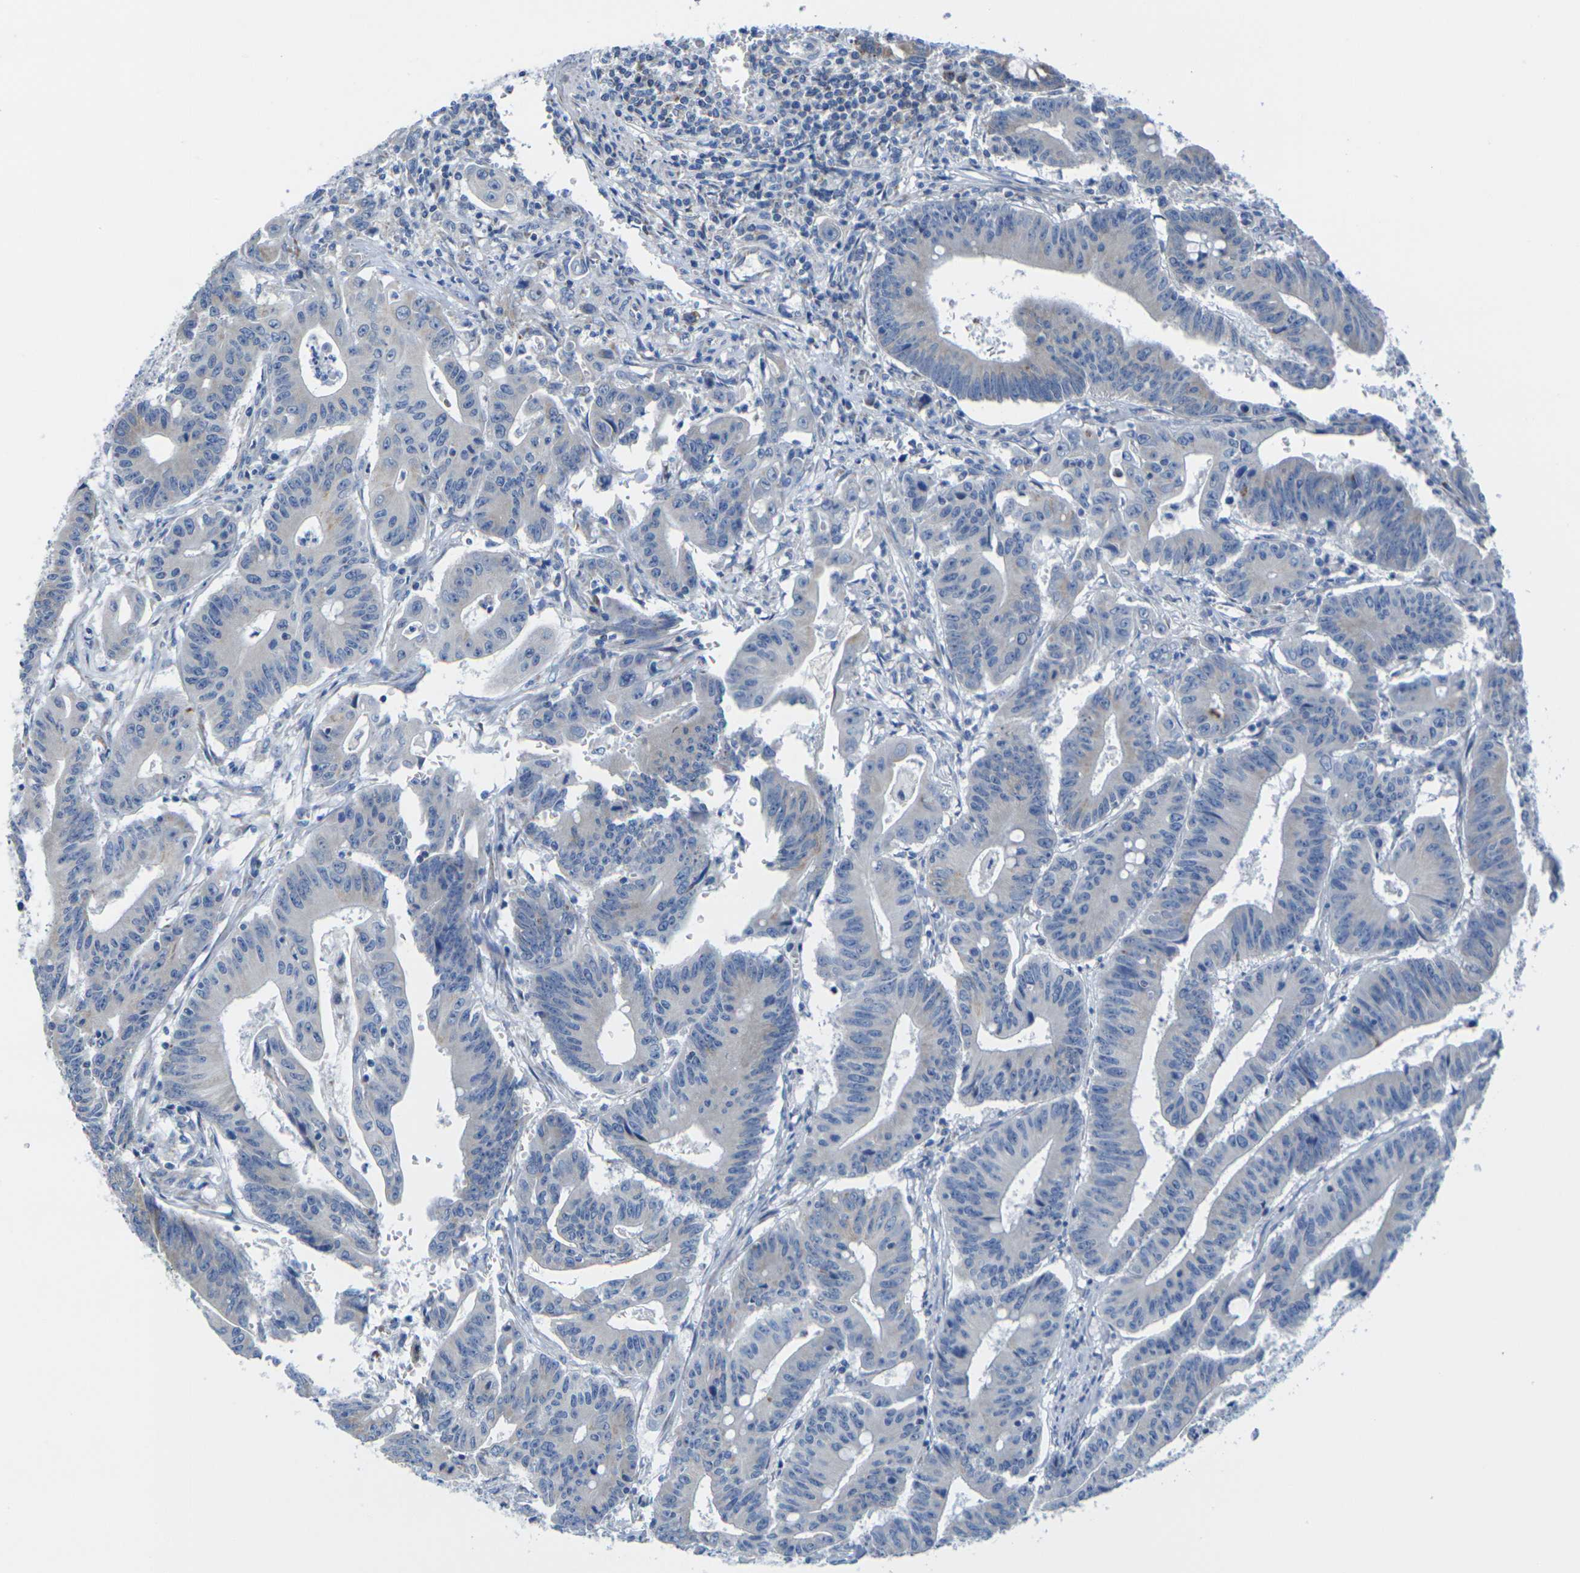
{"staining": {"intensity": "negative", "quantity": "none", "location": "none"}, "tissue": "colorectal cancer", "cell_type": "Tumor cells", "image_type": "cancer", "snomed": [{"axis": "morphology", "description": "Adenocarcinoma, NOS"}, {"axis": "topography", "description": "Colon"}], "caption": "This is an immunohistochemistry photomicrograph of human adenocarcinoma (colorectal). There is no positivity in tumor cells.", "gene": "TMEM204", "patient": {"sex": "male", "age": 45}}